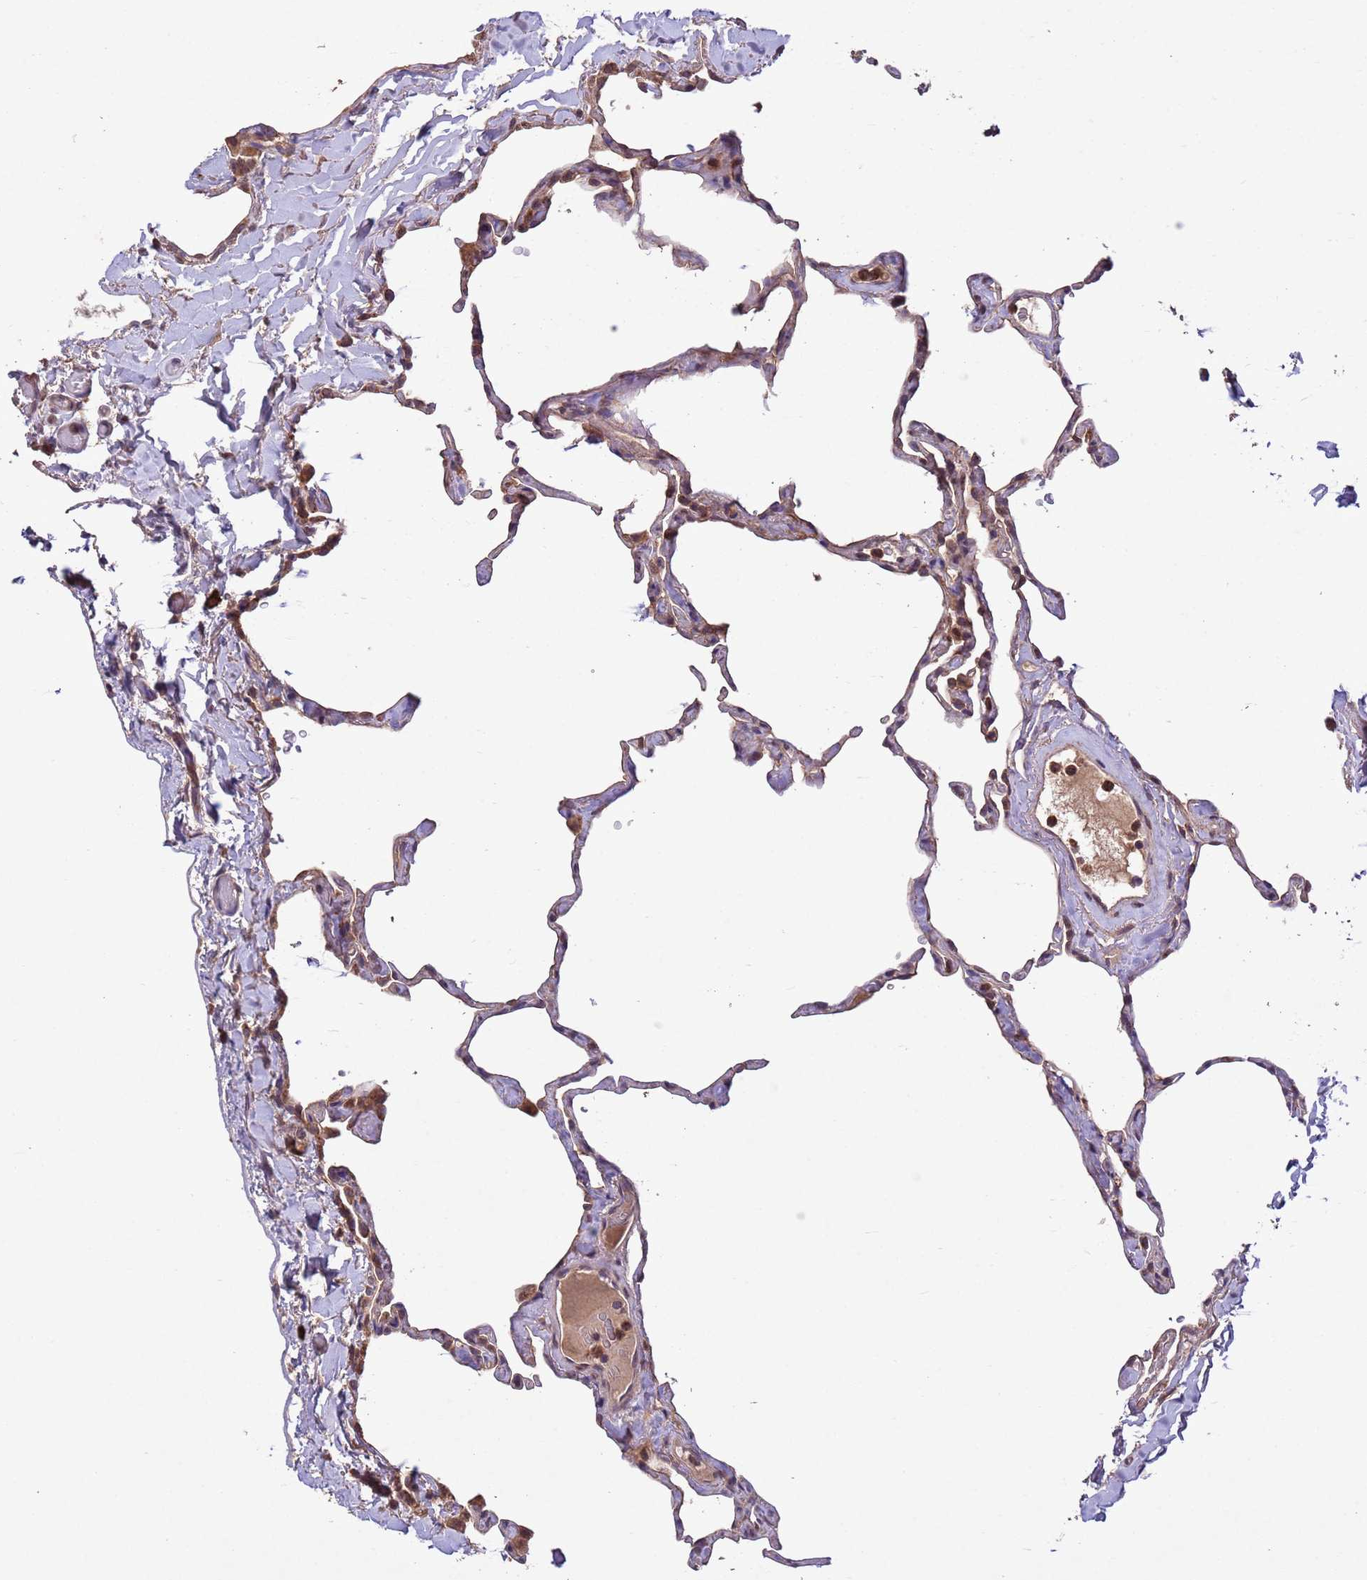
{"staining": {"intensity": "moderate", "quantity": "25%-75%", "location": "cytoplasmic/membranous"}, "tissue": "lung", "cell_type": "Alveolar cells", "image_type": "normal", "snomed": [{"axis": "morphology", "description": "Normal tissue, NOS"}, {"axis": "topography", "description": "Lung"}], "caption": "IHC (DAB (3,3'-diaminobenzidine)) staining of benign lung demonstrates moderate cytoplasmic/membranous protein expression in about 25%-75% of alveolar cells.", "gene": "FASTKD1", "patient": {"sex": "male", "age": 65}}